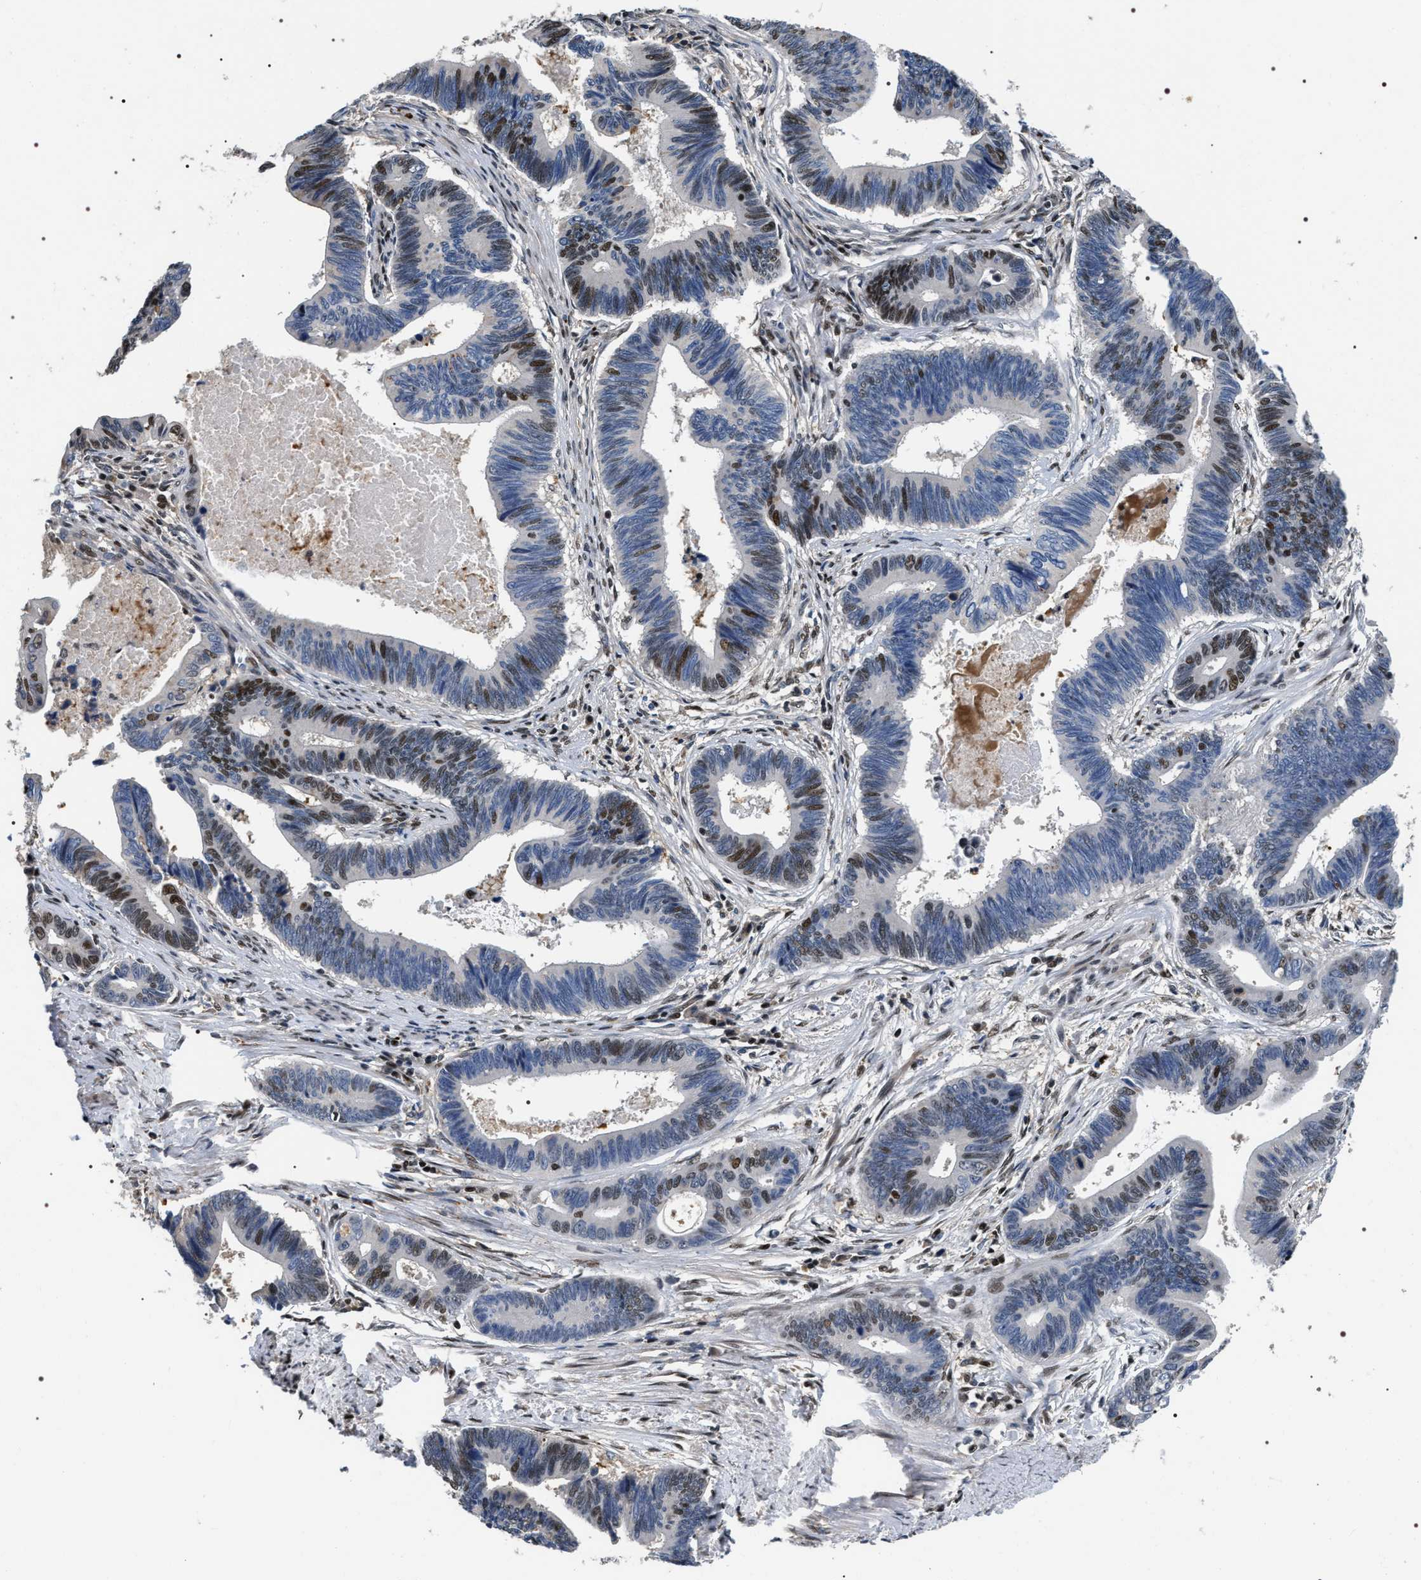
{"staining": {"intensity": "moderate", "quantity": "25%-75%", "location": "nuclear"}, "tissue": "pancreatic cancer", "cell_type": "Tumor cells", "image_type": "cancer", "snomed": [{"axis": "morphology", "description": "Adenocarcinoma, NOS"}, {"axis": "topography", "description": "Pancreas"}], "caption": "Immunohistochemical staining of pancreatic cancer (adenocarcinoma) displays medium levels of moderate nuclear staining in approximately 25%-75% of tumor cells.", "gene": "C7orf25", "patient": {"sex": "female", "age": 70}}